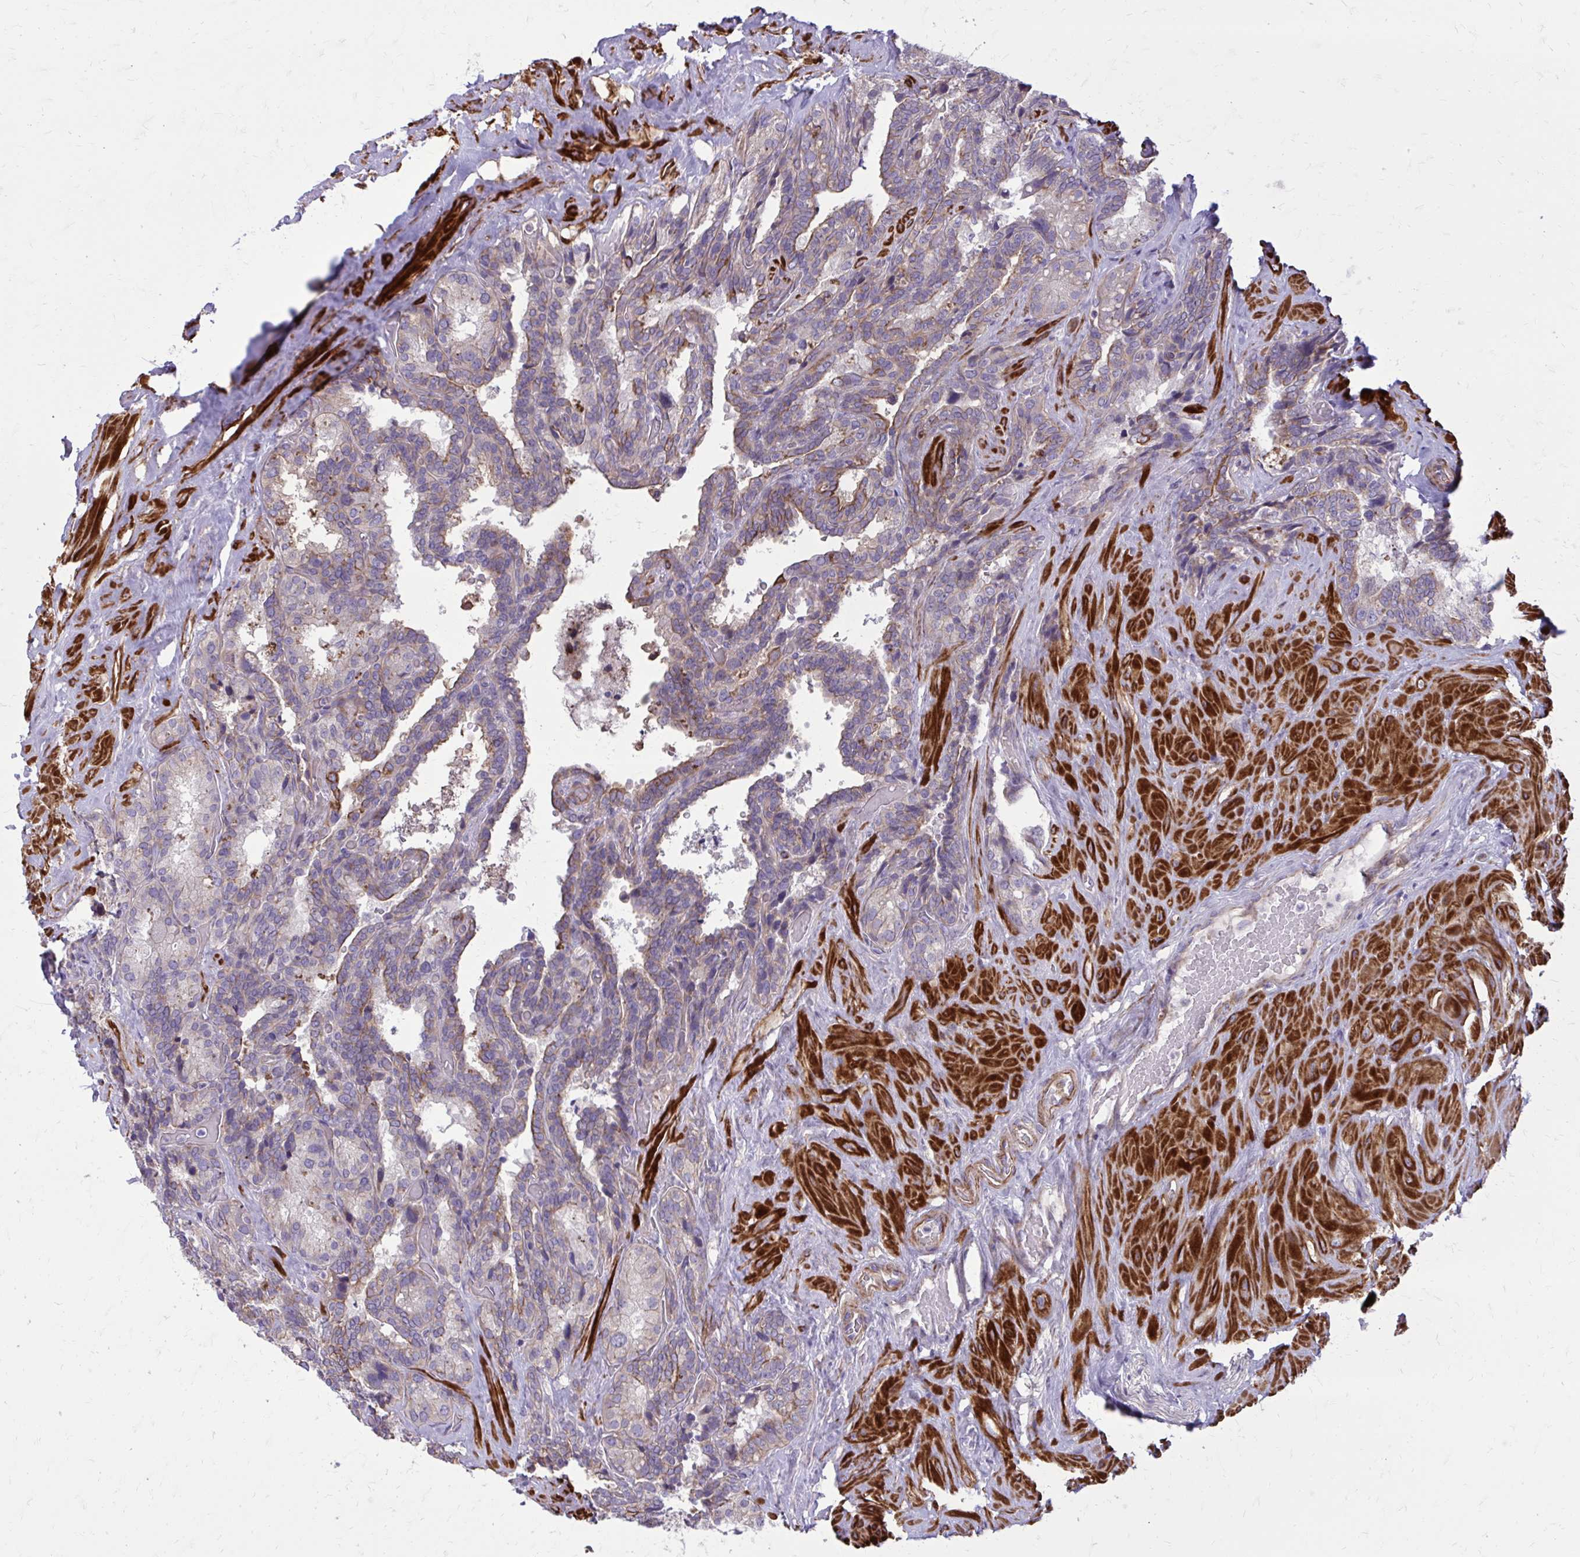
{"staining": {"intensity": "moderate", "quantity": "<25%", "location": "cytoplasmic/membranous"}, "tissue": "seminal vesicle", "cell_type": "Glandular cells", "image_type": "normal", "snomed": [{"axis": "morphology", "description": "Normal tissue, NOS"}, {"axis": "topography", "description": "Seminal veicle"}], "caption": "There is low levels of moderate cytoplasmic/membranous positivity in glandular cells of unremarkable seminal vesicle, as demonstrated by immunohistochemical staining (brown color).", "gene": "FAP", "patient": {"sex": "male", "age": 60}}